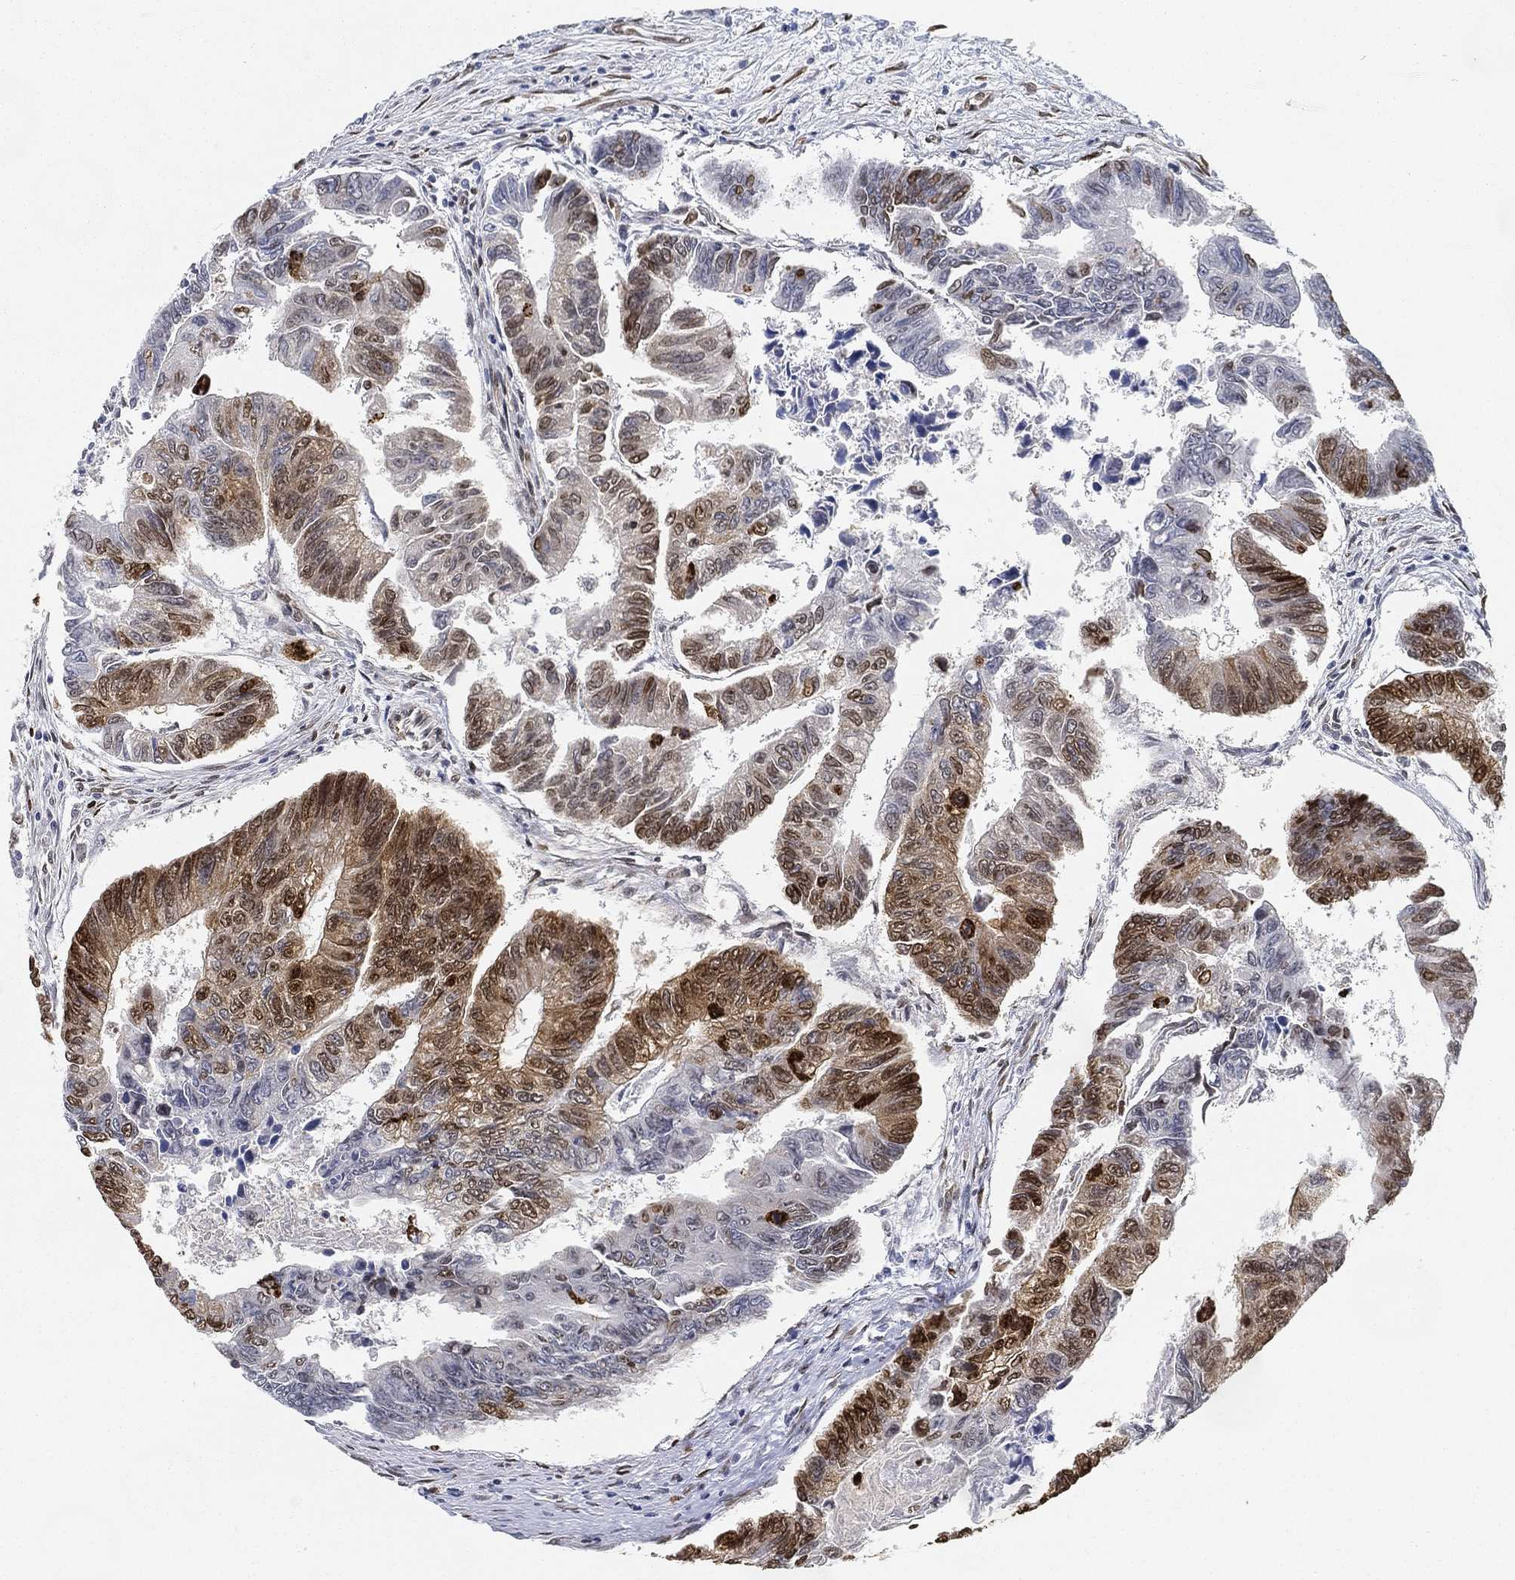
{"staining": {"intensity": "moderate", "quantity": "25%-75%", "location": "cytoplasmic/membranous,nuclear"}, "tissue": "colorectal cancer", "cell_type": "Tumor cells", "image_type": "cancer", "snomed": [{"axis": "morphology", "description": "Adenocarcinoma, NOS"}, {"axis": "topography", "description": "Colon"}], "caption": "Immunohistochemical staining of adenocarcinoma (colorectal) shows medium levels of moderate cytoplasmic/membranous and nuclear expression in about 25%-75% of tumor cells. (DAB (3,3'-diaminobenzidine) IHC, brown staining for protein, blue staining for nuclei).", "gene": "LMNB1", "patient": {"sex": "female", "age": 65}}